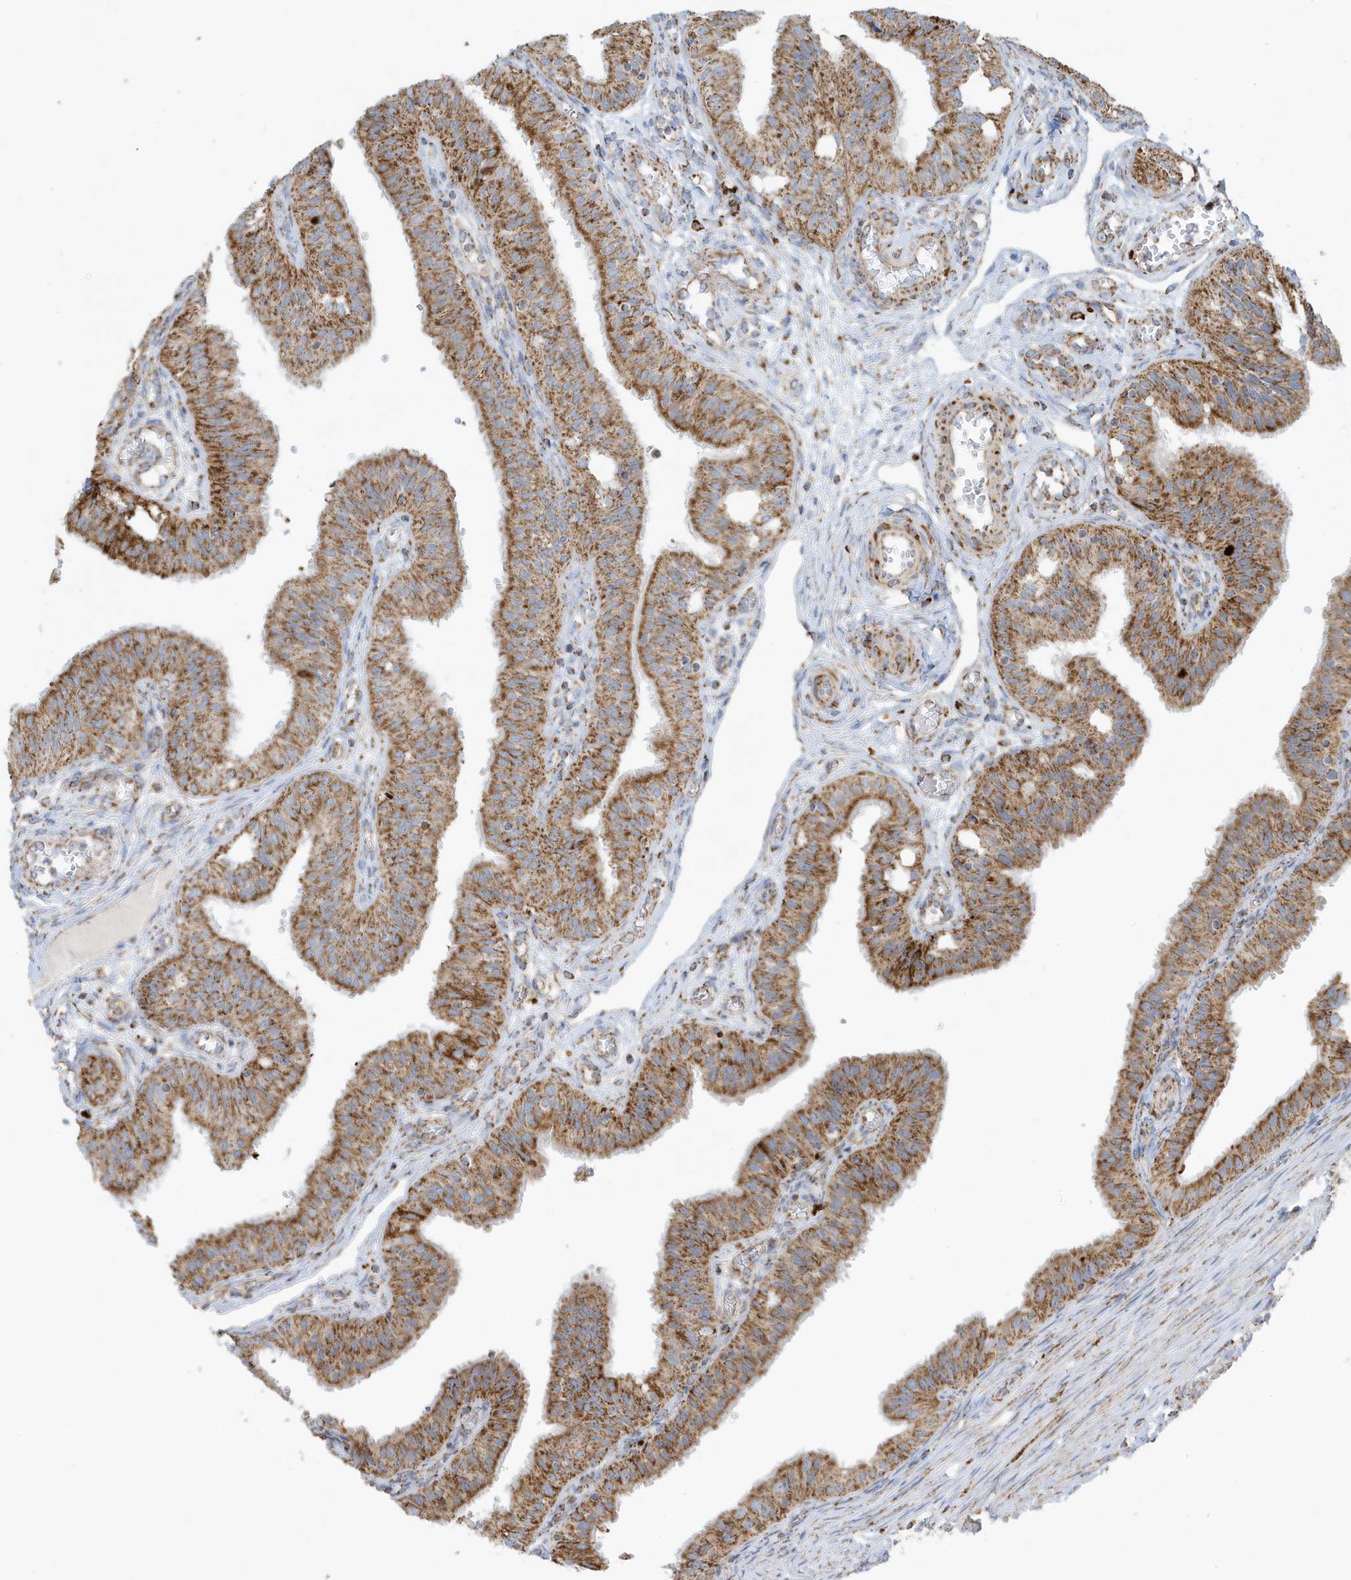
{"staining": {"intensity": "strong", "quantity": ">75%", "location": "cytoplasmic/membranous"}, "tissue": "fallopian tube", "cell_type": "Glandular cells", "image_type": "normal", "snomed": [{"axis": "morphology", "description": "Normal tissue, NOS"}, {"axis": "topography", "description": "Fallopian tube"}, {"axis": "topography", "description": "Ovary"}], "caption": "Human fallopian tube stained with a protein marker exhibits strong staining in glandular cells.", "gene": "ATP5ME", "patient": {"sex": "female", "age": 42}}